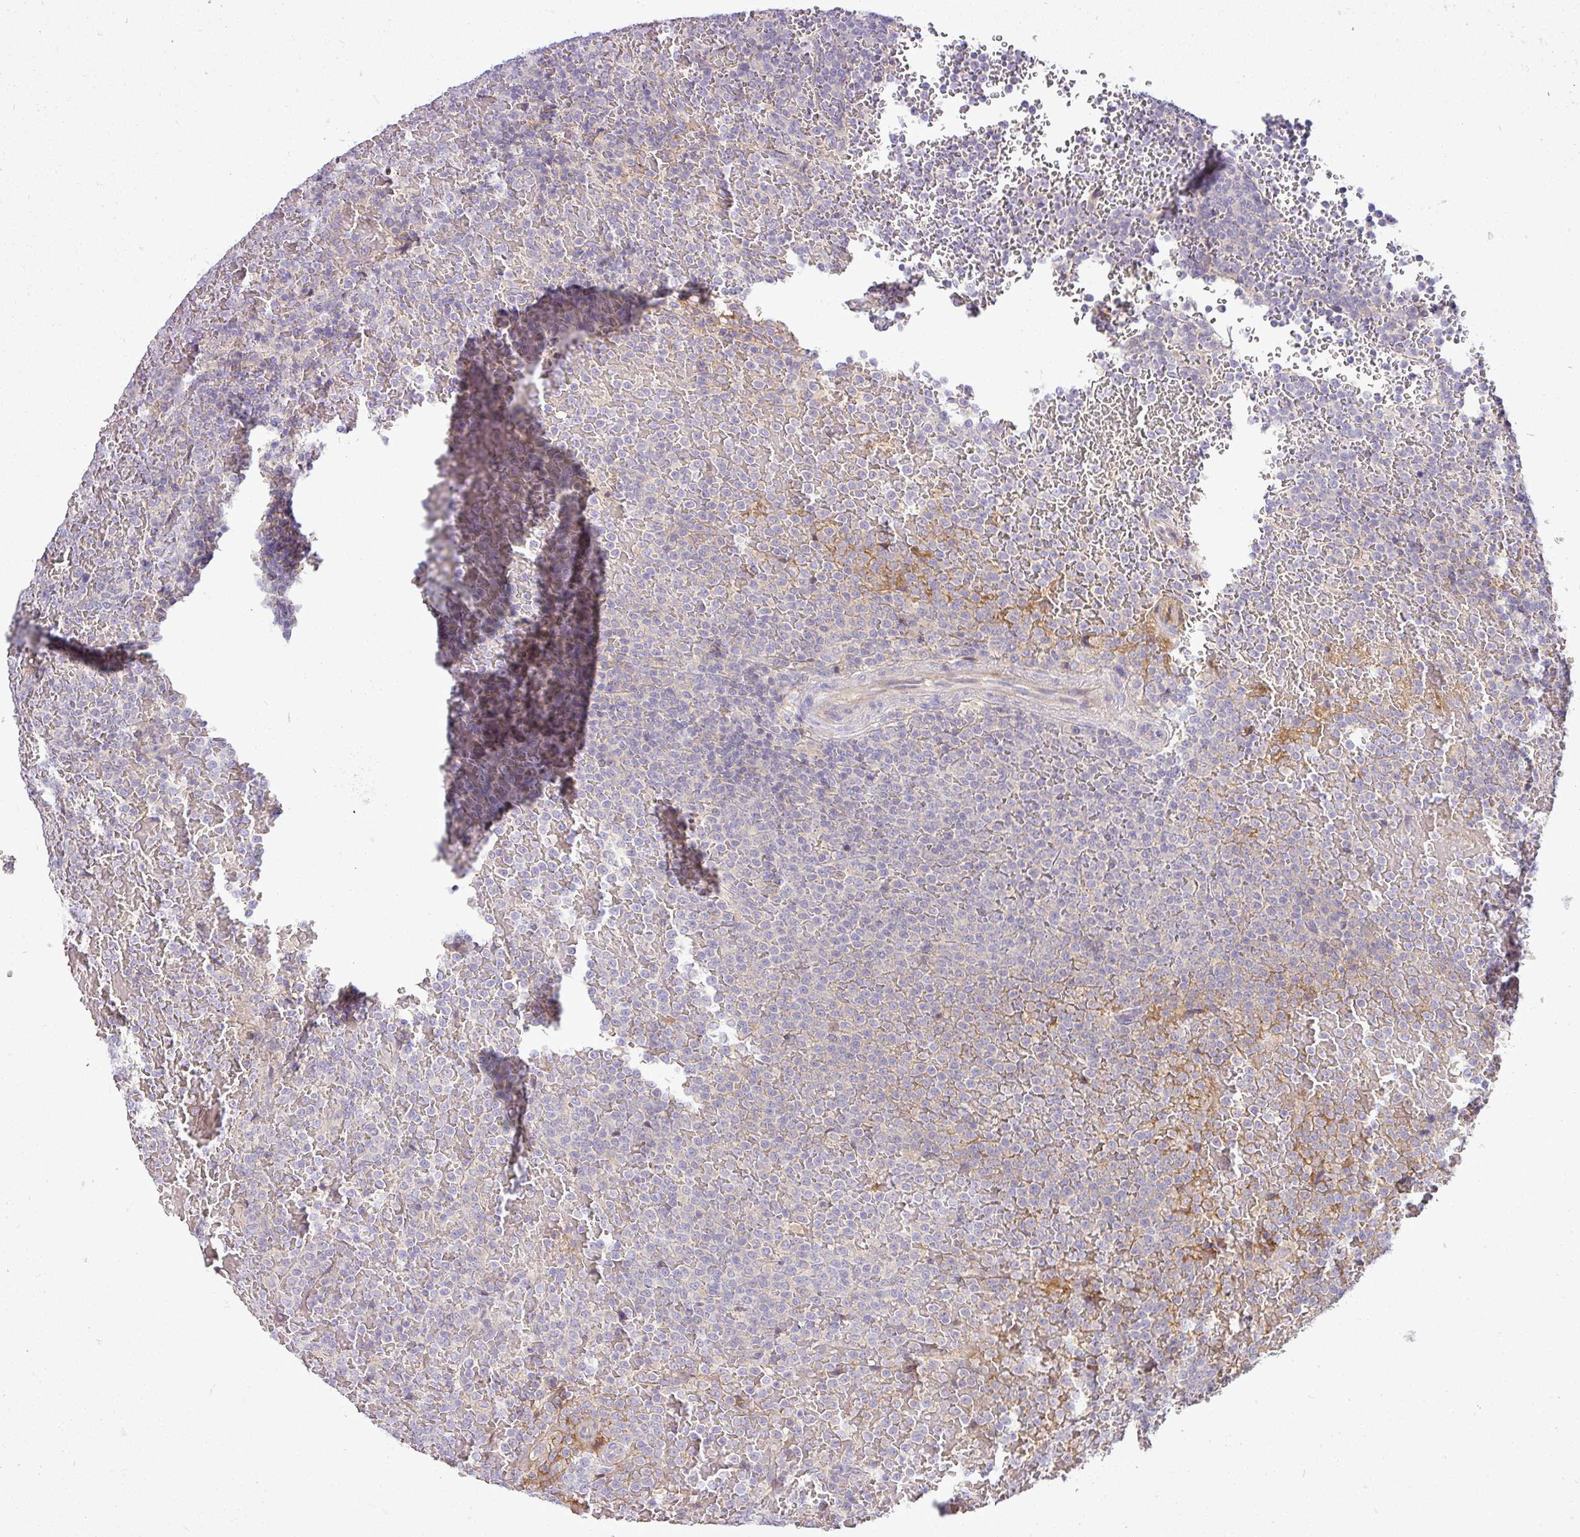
{"staining": {"intensity": "negative", "quantity": "none", "location": "none"}, "tissue": "lymphoma", "cell_type": "Tumor cells", "image_type": "cancer", "snomed": [{"axis": "morphology", "description": "Malignant lymphoma, non-Hodgkin's type, Low grade"}, {"axis": "topography", "description": "Spleen"}], "caption": "Immunohistochemical staining of human lymphoma displays no significant expression in tumor cells.", "gene": "APOM", "patient": {"sex": "male", "age": 60}}